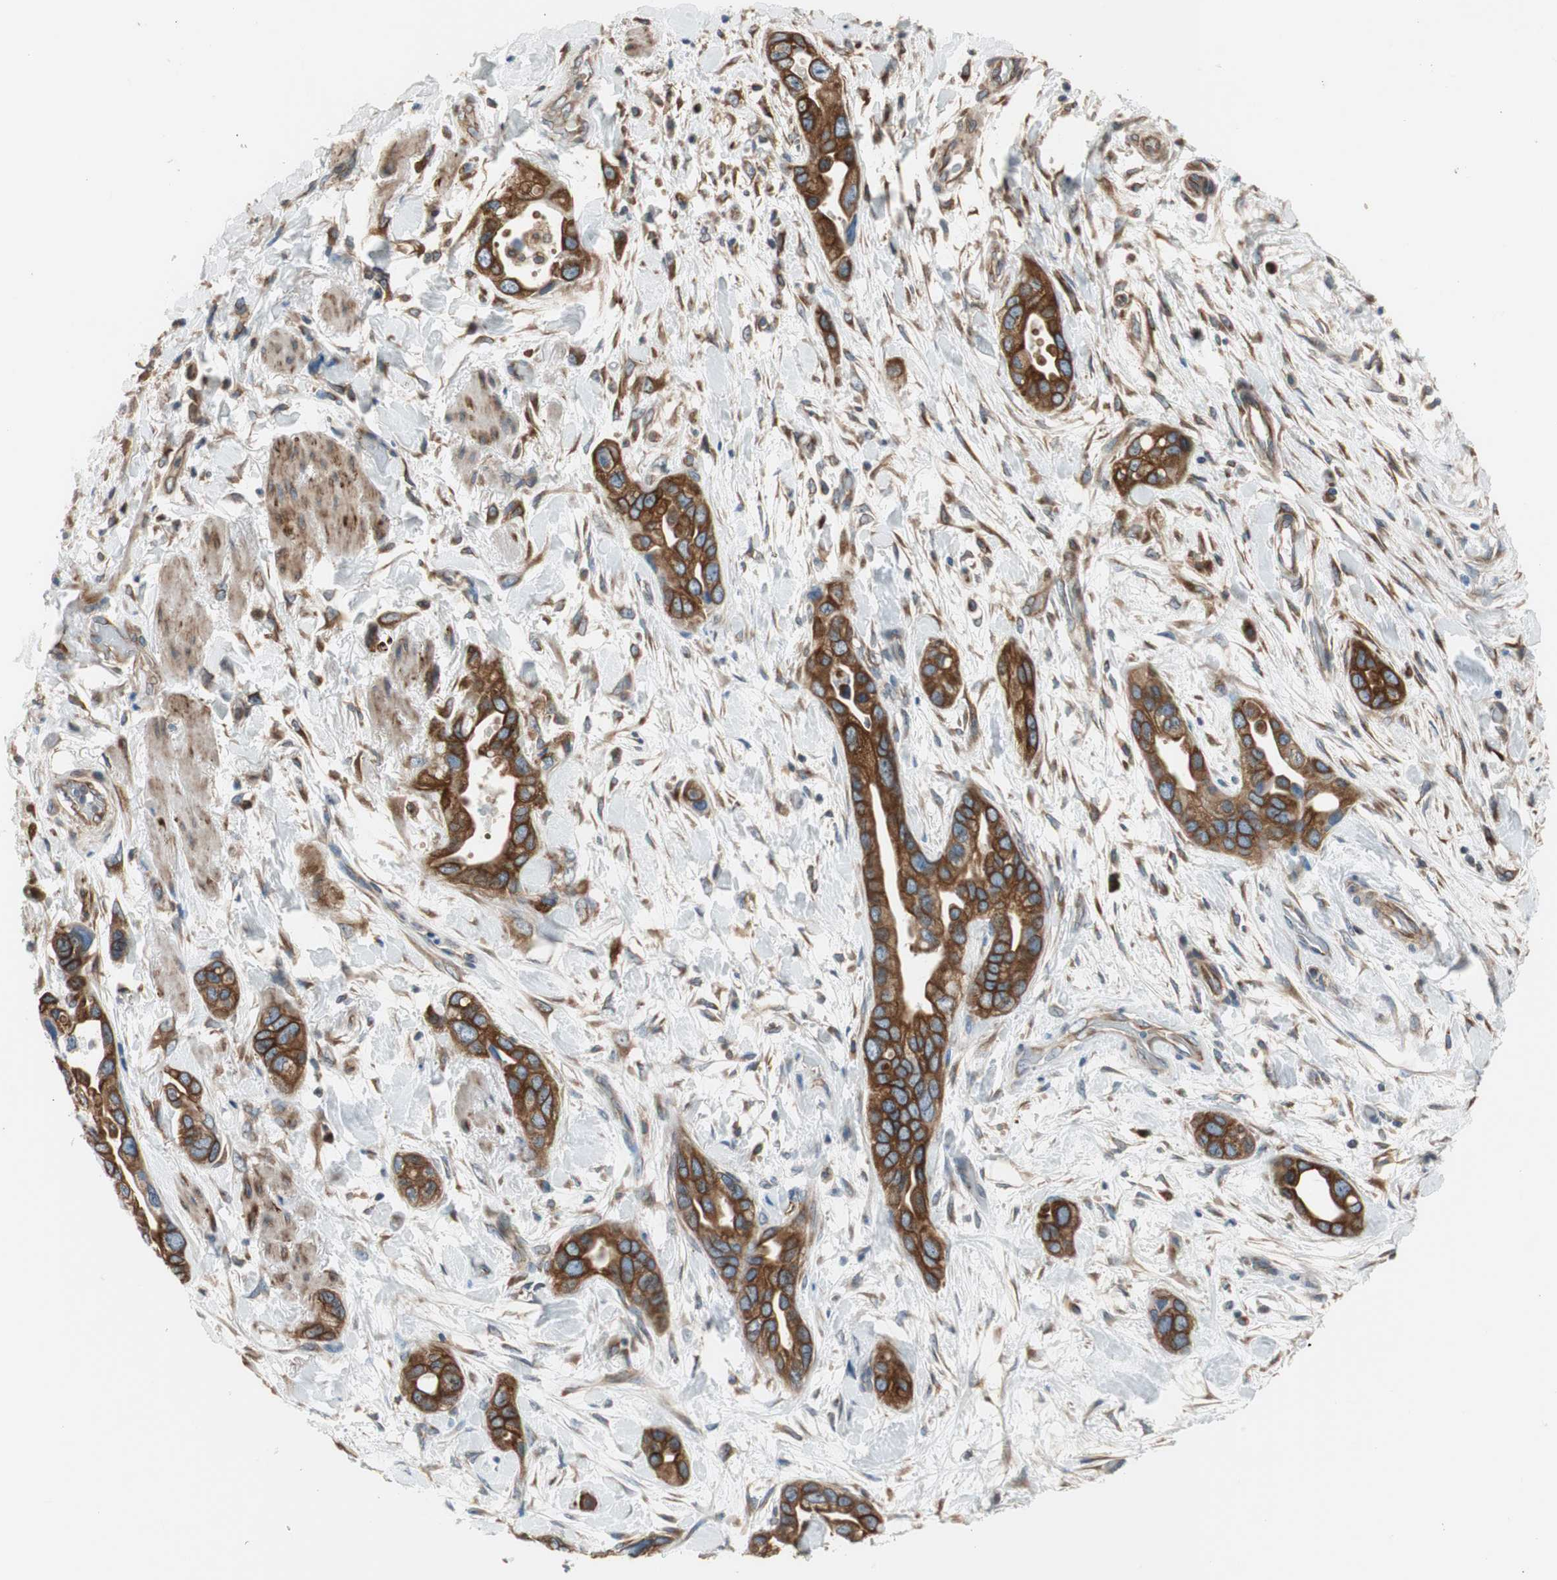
{"staining": {"intensity": "strong", "quantity": ">75%", "location": "cytoplasmic/membranous"}, "tissue": "pancreatic cancer", "cell_type": "Tumor cells", "image_type": "cancer", "snomed": [{"axis": "morphology", "description": "Adenocarcinoma, NOS"}, {"axis": "topography", "description": "Pancreas"}], "caption": "IHC image of adenocarcinoma (pancreatic) stained for a protein (brown), which demonstrates high levels of strong cytoplasmic/membranous staining in about >75% of tumor cells.", "gene": "CLCC1", "patient": {"sex": "female", "age": 77}}